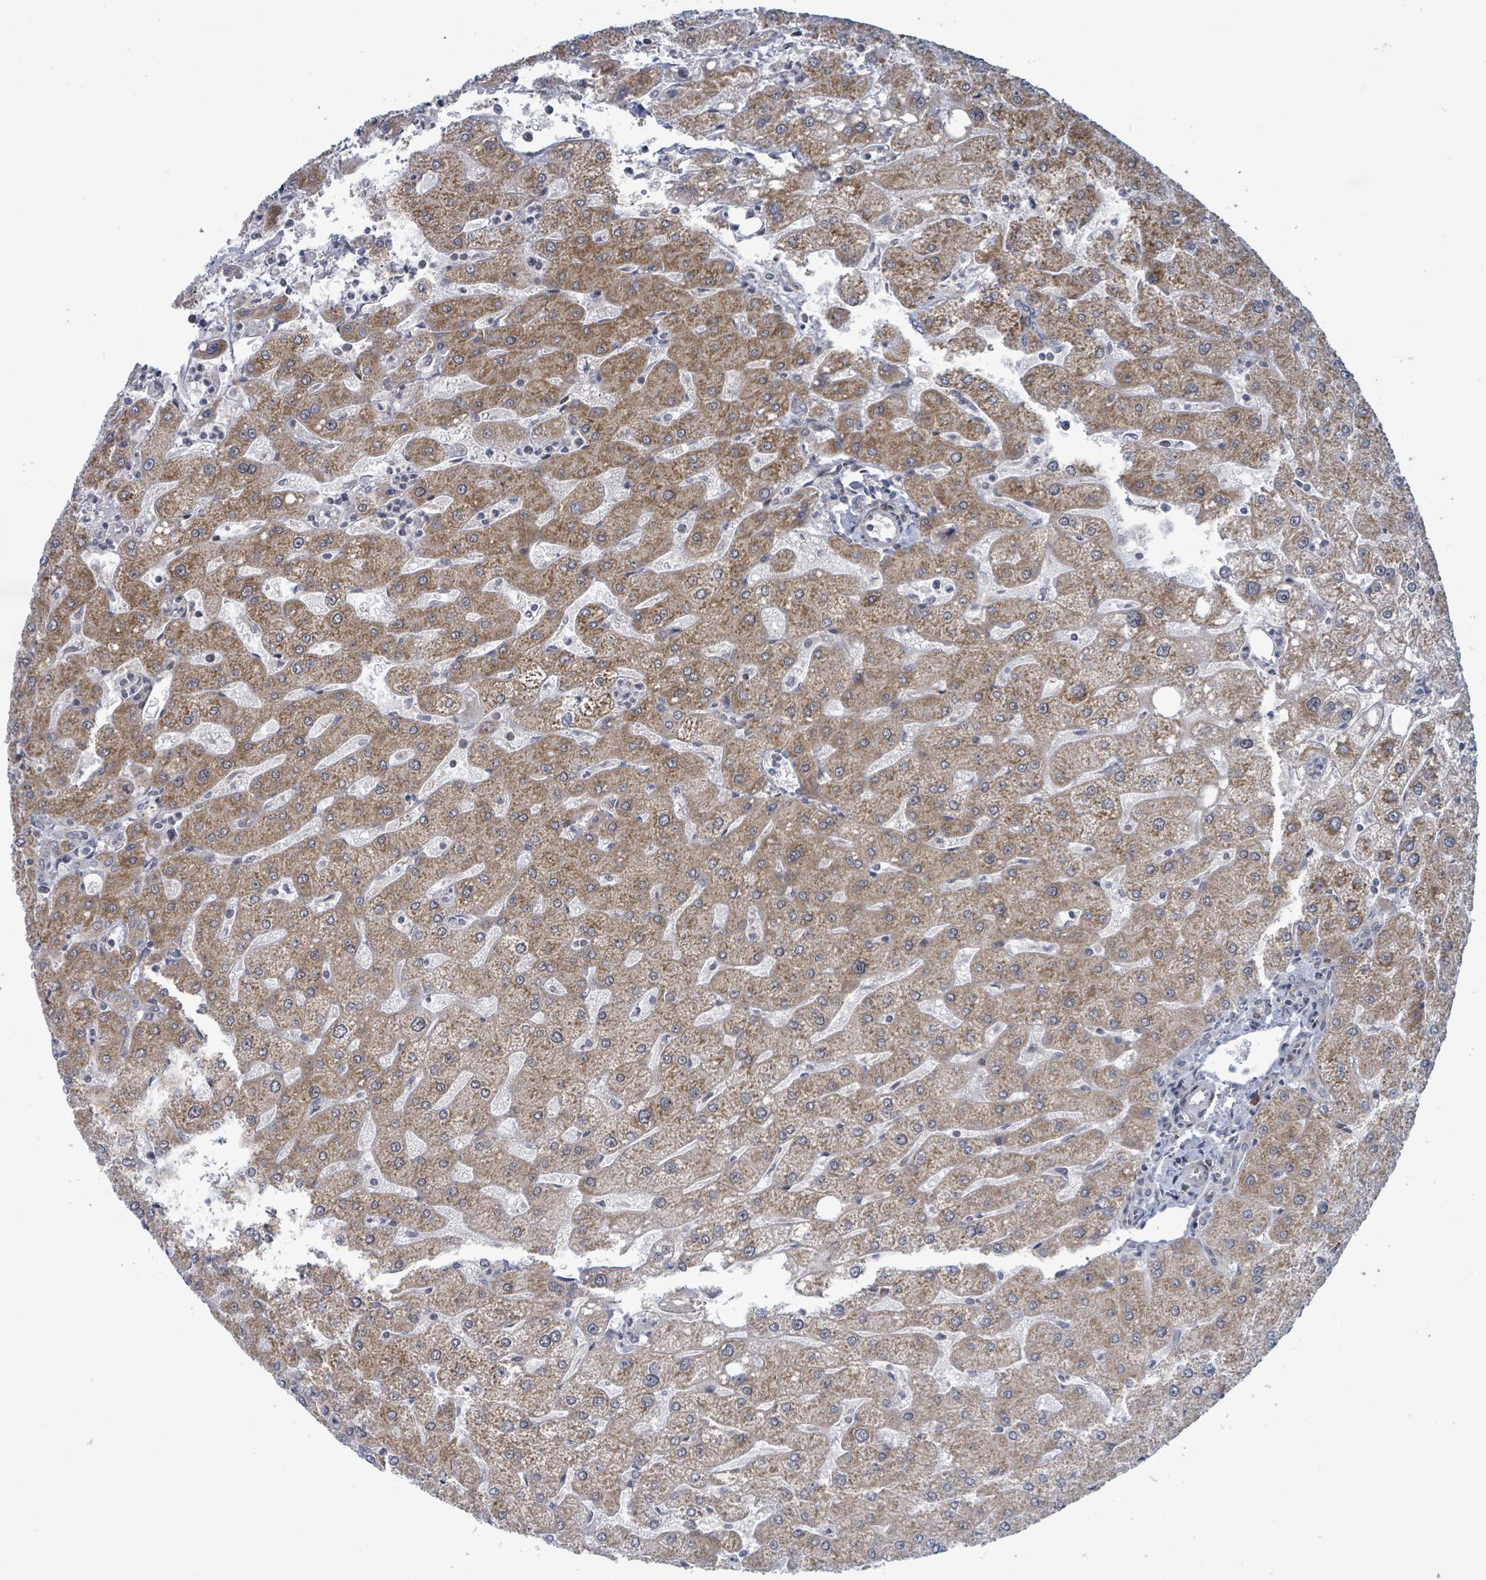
{"staining": {"intensity": "negative", "quantity": "none", "location": "none"}, "tissue": "liver", "cell_type": "Cholangiocytes", "image_type": "normal", "snomed": [{"axis": "morphology", "description": "Normal tissue, NOS"}, {"axis": "topography", "description": "Liver"}], "caption": "Cholangiocytes are negative for brown protein staining in normal liver. The staining is performed using DAB brown chromogen with nuclei counter-stained in using hematoxylin.", "gene": "RPL32", "patient": {"sex": "male", "age": 67}}